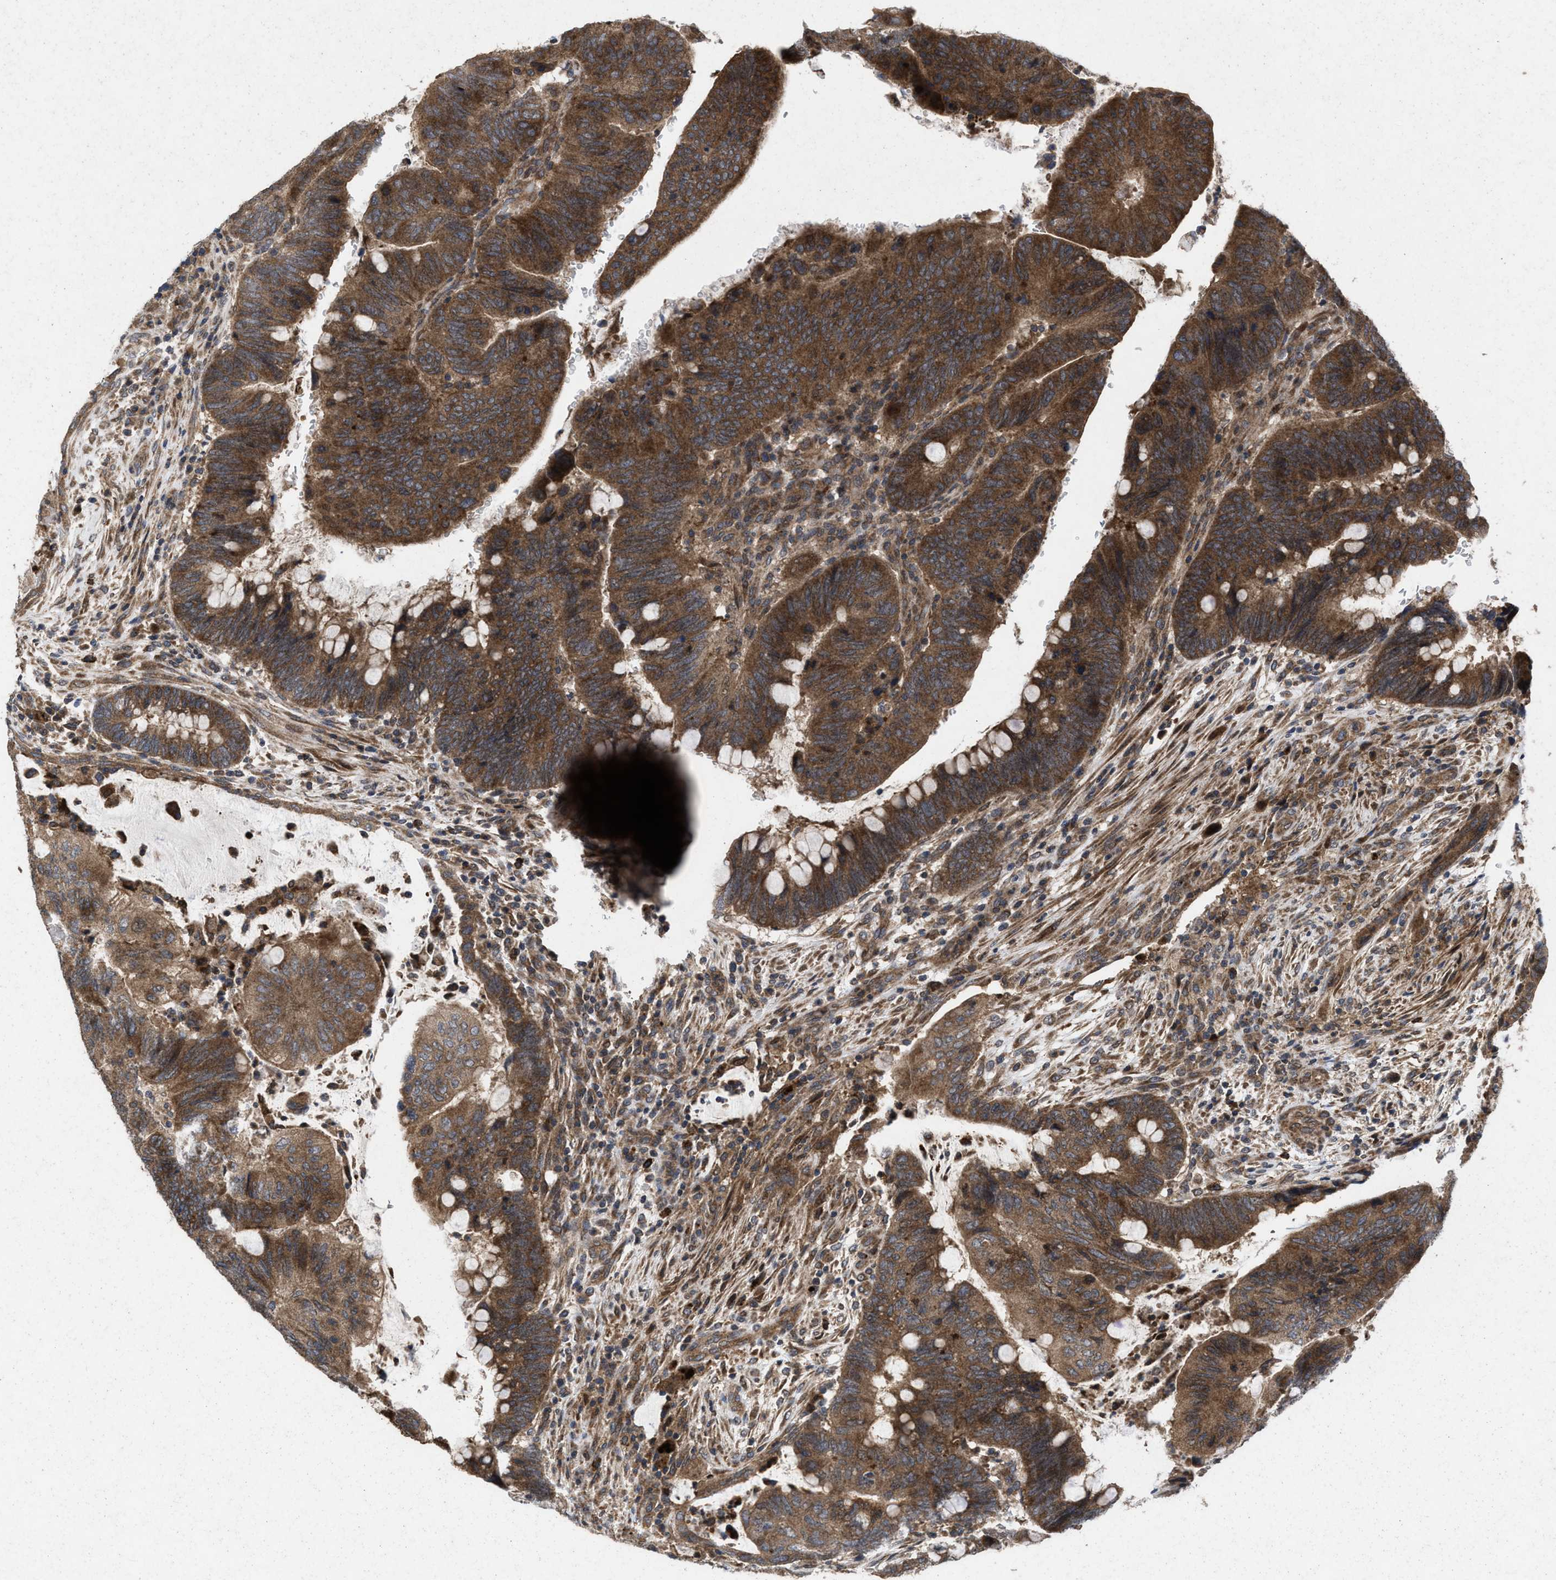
{"staining": {"intensity": "moderate", "quantity": ">75%", "location": "cytoplasmic/membranous"}, "tissue": "colorectal cancer", "cell_type": "Tumor cells", "image_type": "cancer", "snomed": [{"axis": "morphology", "description": "Normal tissue, NOS"}, {"axis": "morphology", "description": "Adenocarcinoma, NOS"}, {"axis": "topography", "description": "Rectum"}, {"axis": "topography", "description": "Peripheral nerve tissue"}], "caption": "The photomicrograph reveals immunohistochemical staining of colorectal adenocarcinoma. There is moderate cytoplasmic/membranous staining is appreciated in approximately >75% of tumor cells. (Stains: DAB (3,3'-diaminobenzidine) in brown, nuclei in blue, Microscopy: brightfield microscopy at high magnification).", "gene": "MSI2", "patient": {"sex": "male", "age": 92}}